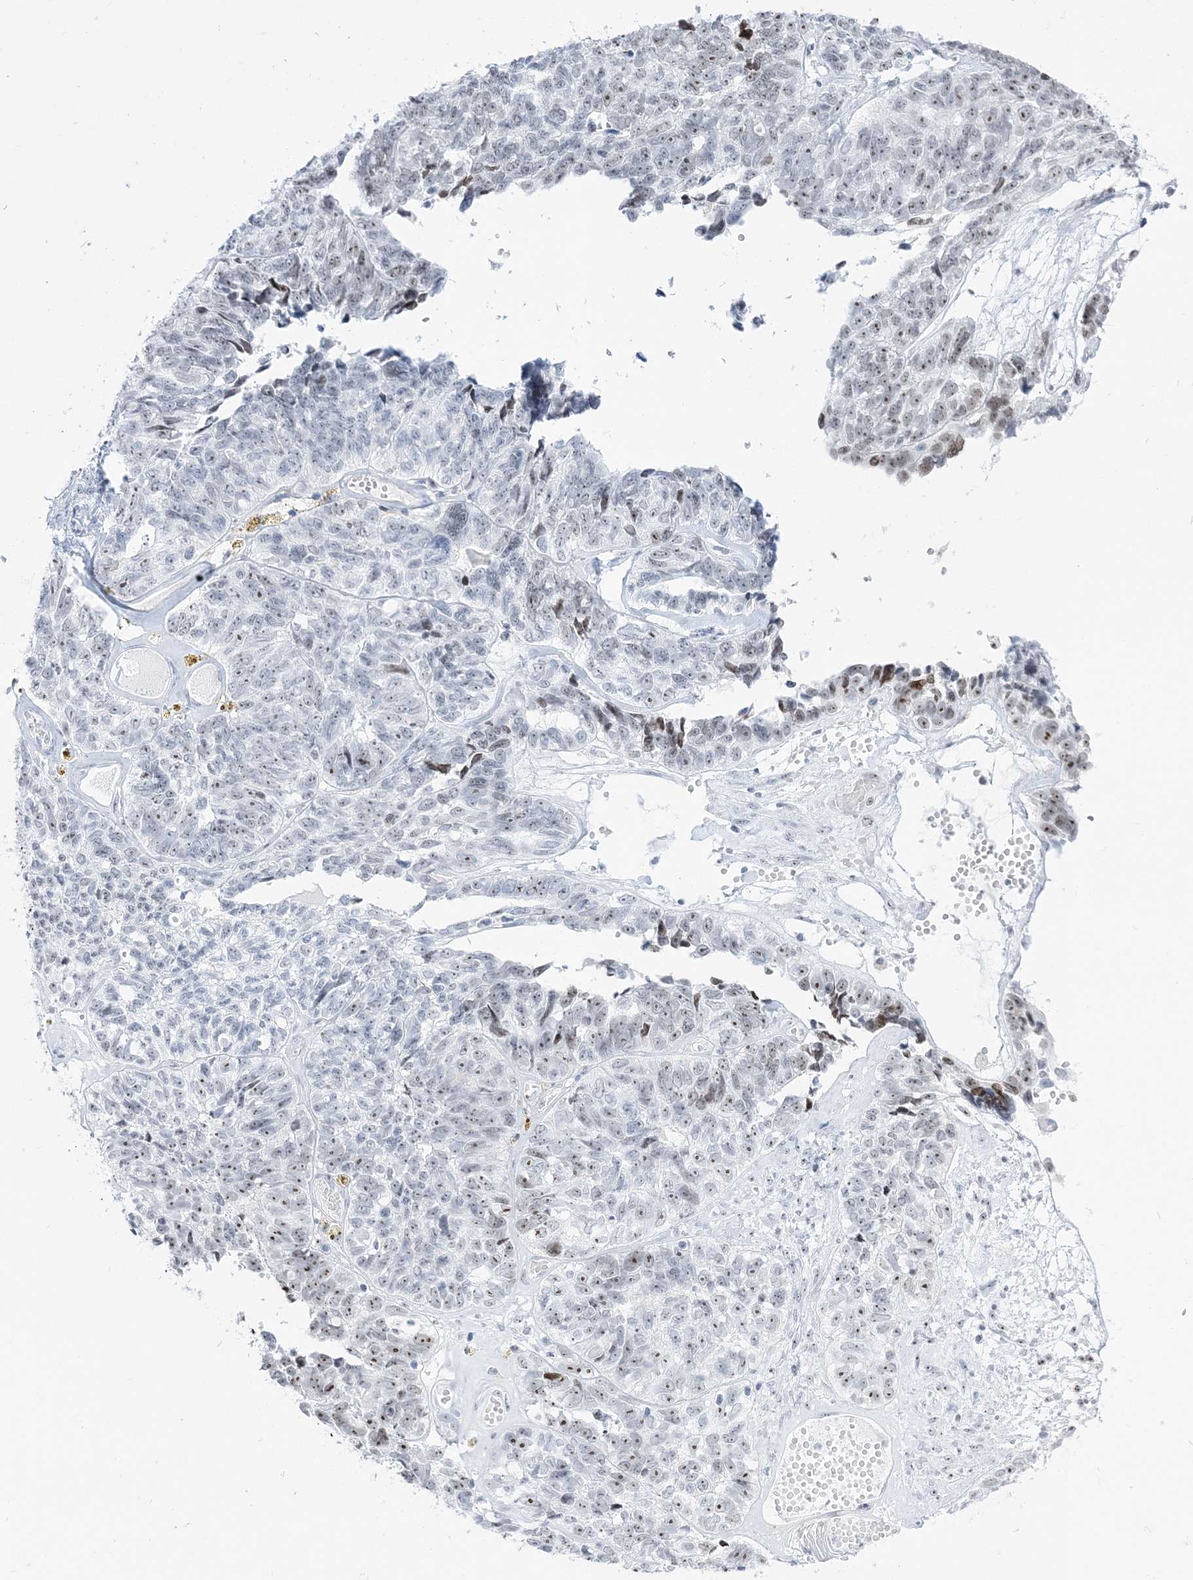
{"staining": {"intensity": "moderate", "quantity": "25%-75%", "location": "nuclear"}, "tissue": "ovarian cancer", "cell_type": "Tumor cells", "image_type": "cancer", "snomed": [{"axis": "morphology", "description": "Cystadenocarcinoma, serous, NOS"}, {"axis": "topography", "description": "Ovary"}], "caption": "A micrograph of ovarian serous cystadenocarcinoma stained for a protein shows moderate nuclear brown staining in tumor cells. The staining was performed using DAB (3,3'-diaminobenzidine), with brown indicating positive protein expression. Nuclei are stained blue with hematoxylin.", "gene": "DDX21", "patient": {"sex": "female", "age": 79}}